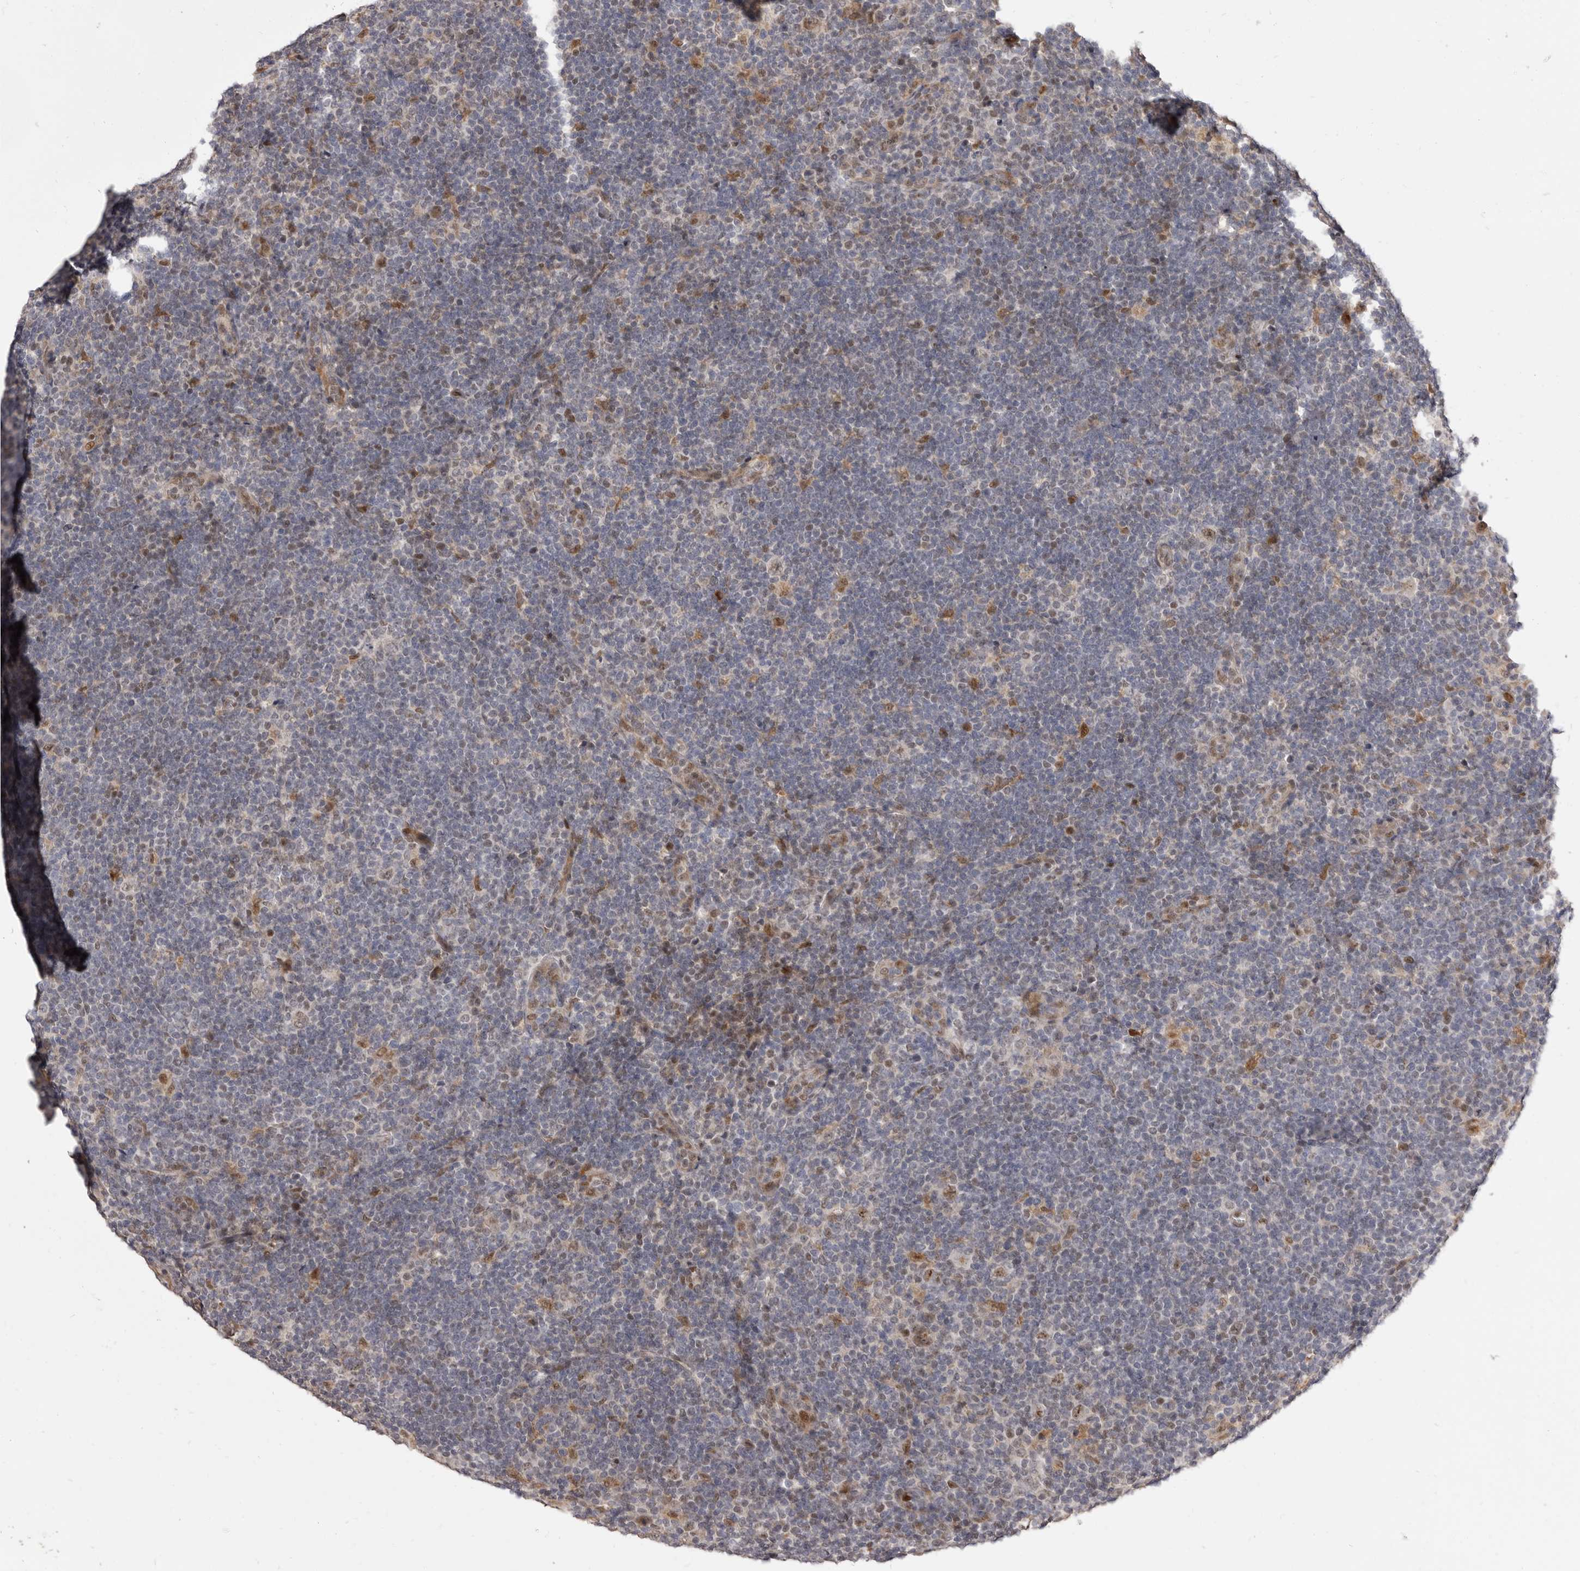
{"staining": {"intensity": "moderate", "quantity": ">75%", "location": "nuclear"}, "tissue": "lymphoma", "cell_type": "Tumor cells", "image_type": "cancer", "snomed": [{"axis": "morphology", "description": "Hodgkin's disease, NOS"}, {"axis": "topography", "description": "Lymph node"}], "caption": "Immunohistochemical staining of lymphoma displays medium levels of moderate nuclear protein staining in about >75% of tumor cells.", "gene": "ZNF326", "patient": {"sex": "female", "age": 57}}